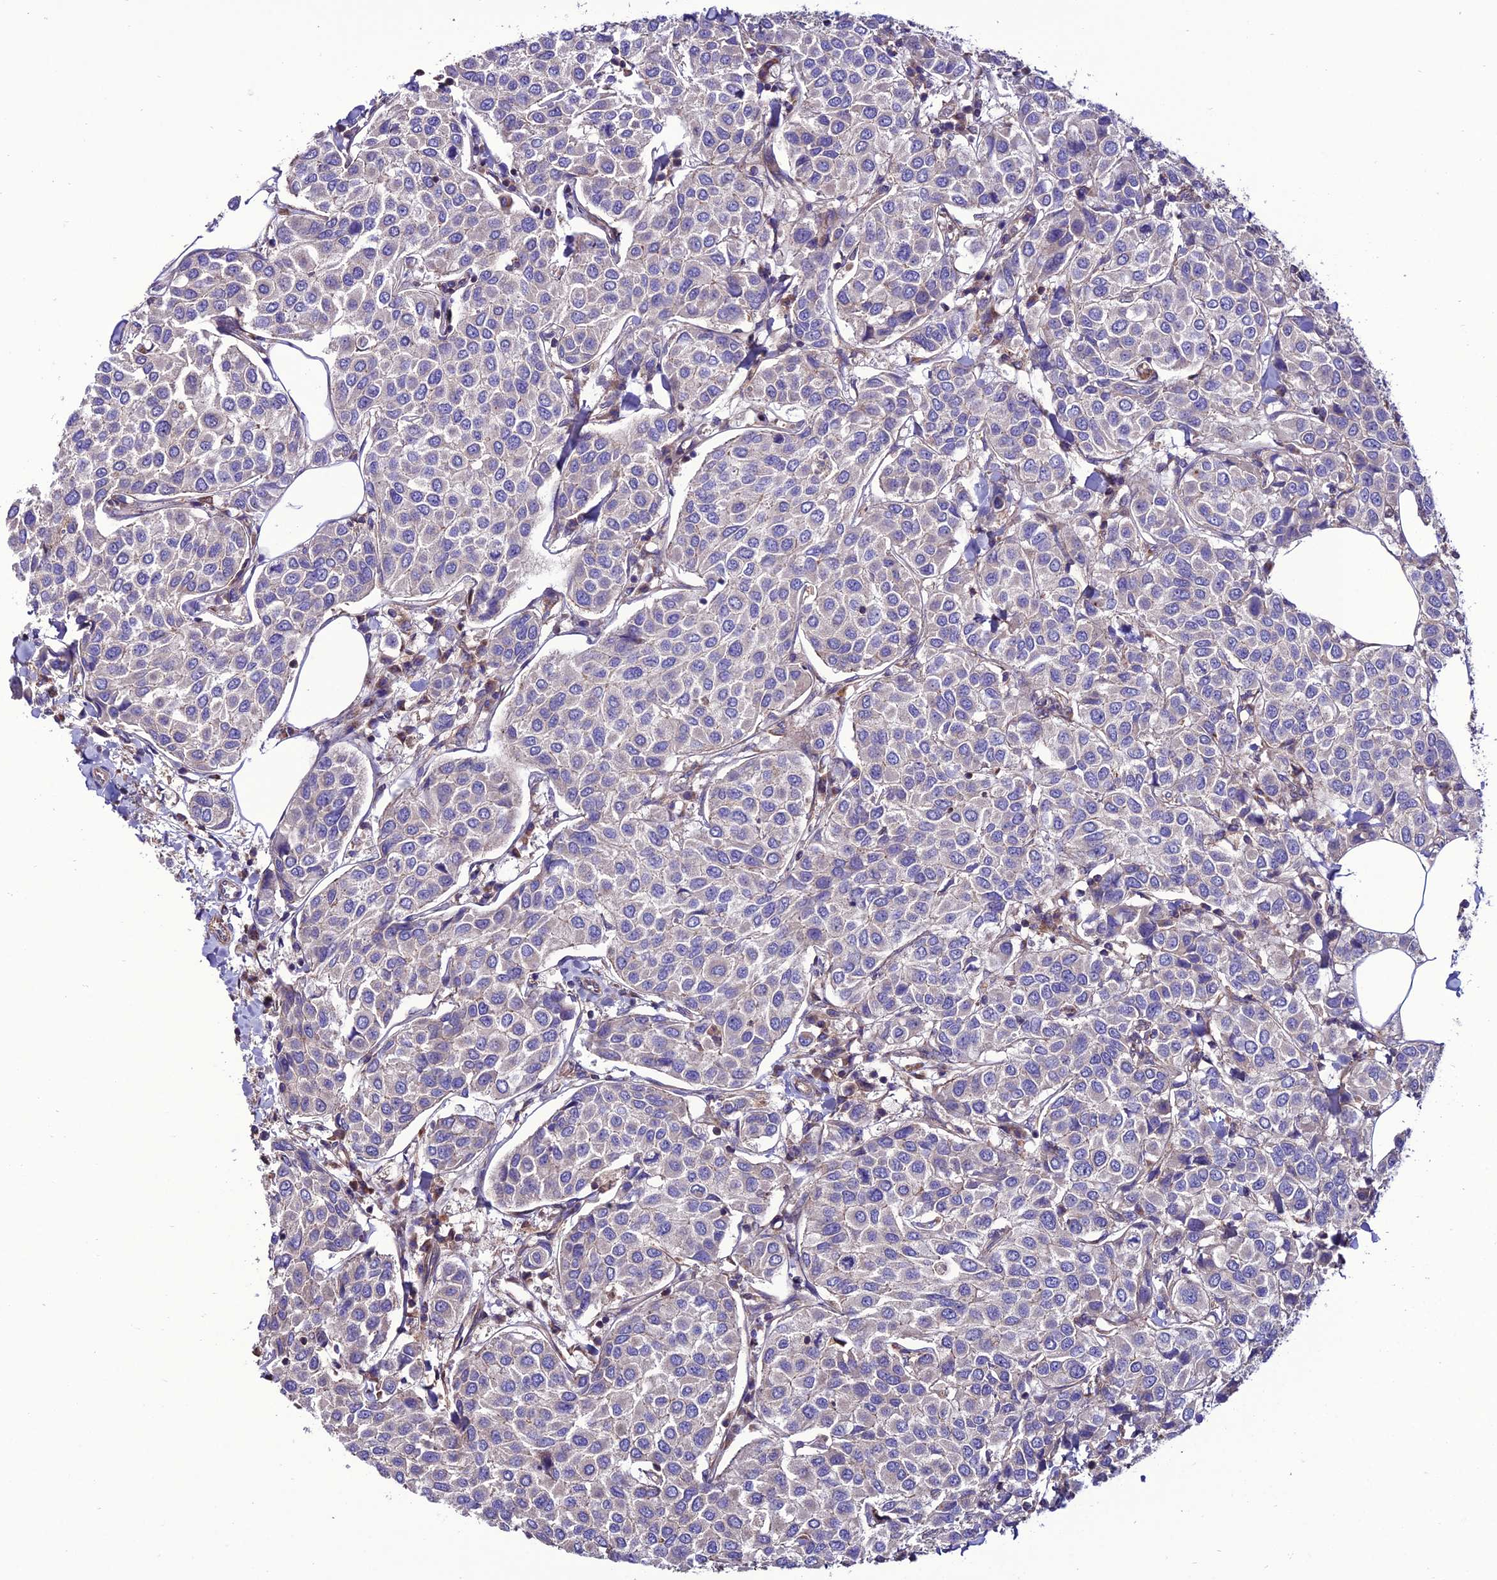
{"staining": {"intensity": "negative", "quantity": "none", "location": "none"}, "tissue": "breast cancer", "cell_type": "Tumor cells", "image_type": "cancer", "snomed": [{"axis": "morphology", "description": "Duct carcinoma"}, {"axis": "topography", "description": "Breast"}], "caption": "Immunohistochemistry histopathology image of neoplastic tissue: breast cancer stained with DAB demonstrates no significant protein staining in tumor cells.", "gene": "PPIL3", "patient": {"sex": "female", "age": 55}}